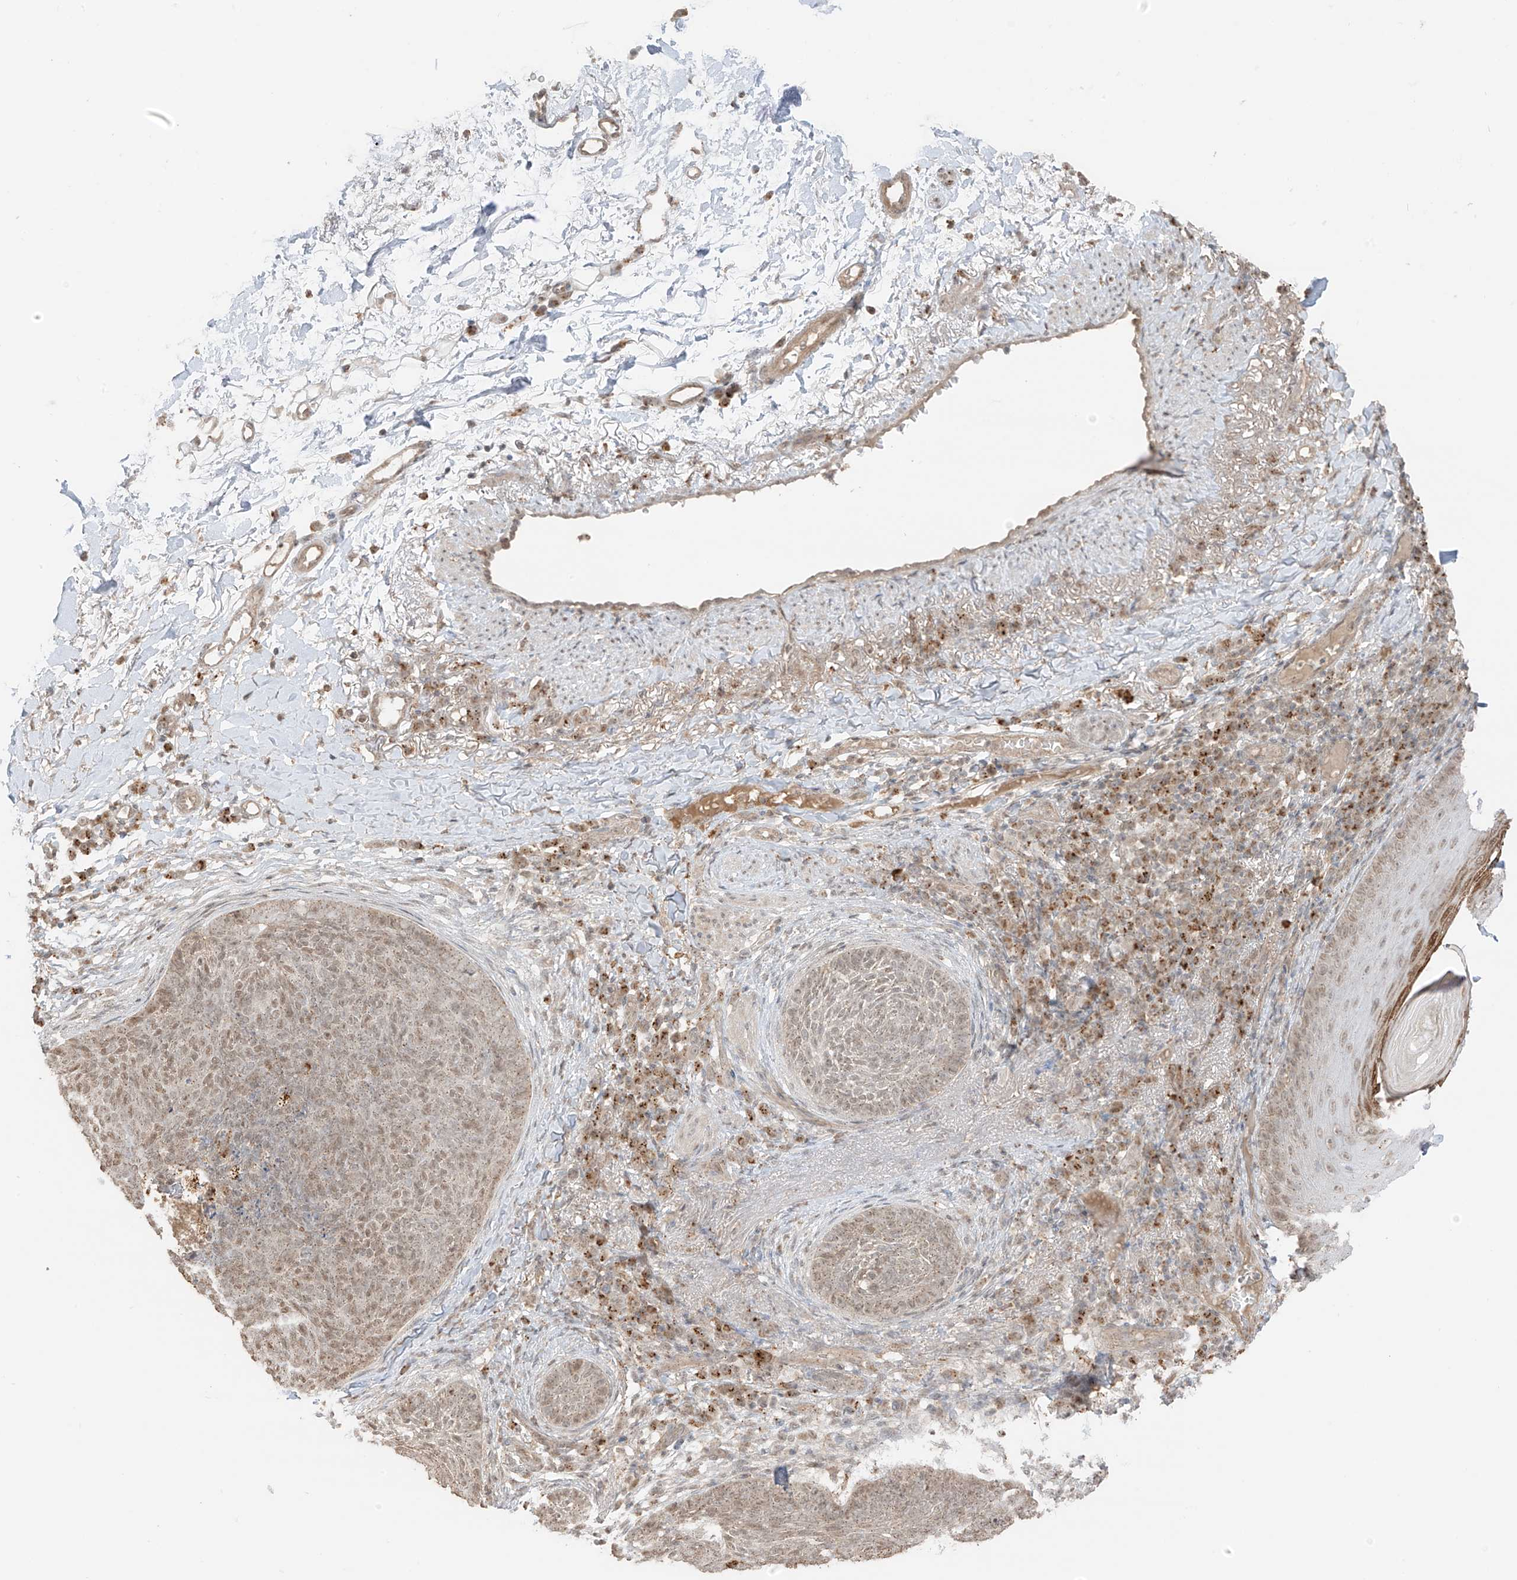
{"staining": {"intensity": "weak", "quantity": ">75%", "location": "cytoplasmic/membranous,nuclear"}, "tissue": "skin cancer", "cell_type": "Tumor cells", "image_type": "cancer", "snomed": [{"axis": "morphology", "description": "Basal cell carcinoma"}, {"axis": "topography", "description": "Skin"}], "caption": "DAB immunohistochemical staining of basal cell carcinoma (skin) demonstrates weak cytoplasmic/membranous and nuclear protein staining in approximately >75% of tumor cells. The protein of interest is shown in brown color, while the nuclei are stained blue.", "gene": "N4BP3", "patient": {"sex": "male", "age": 85}}